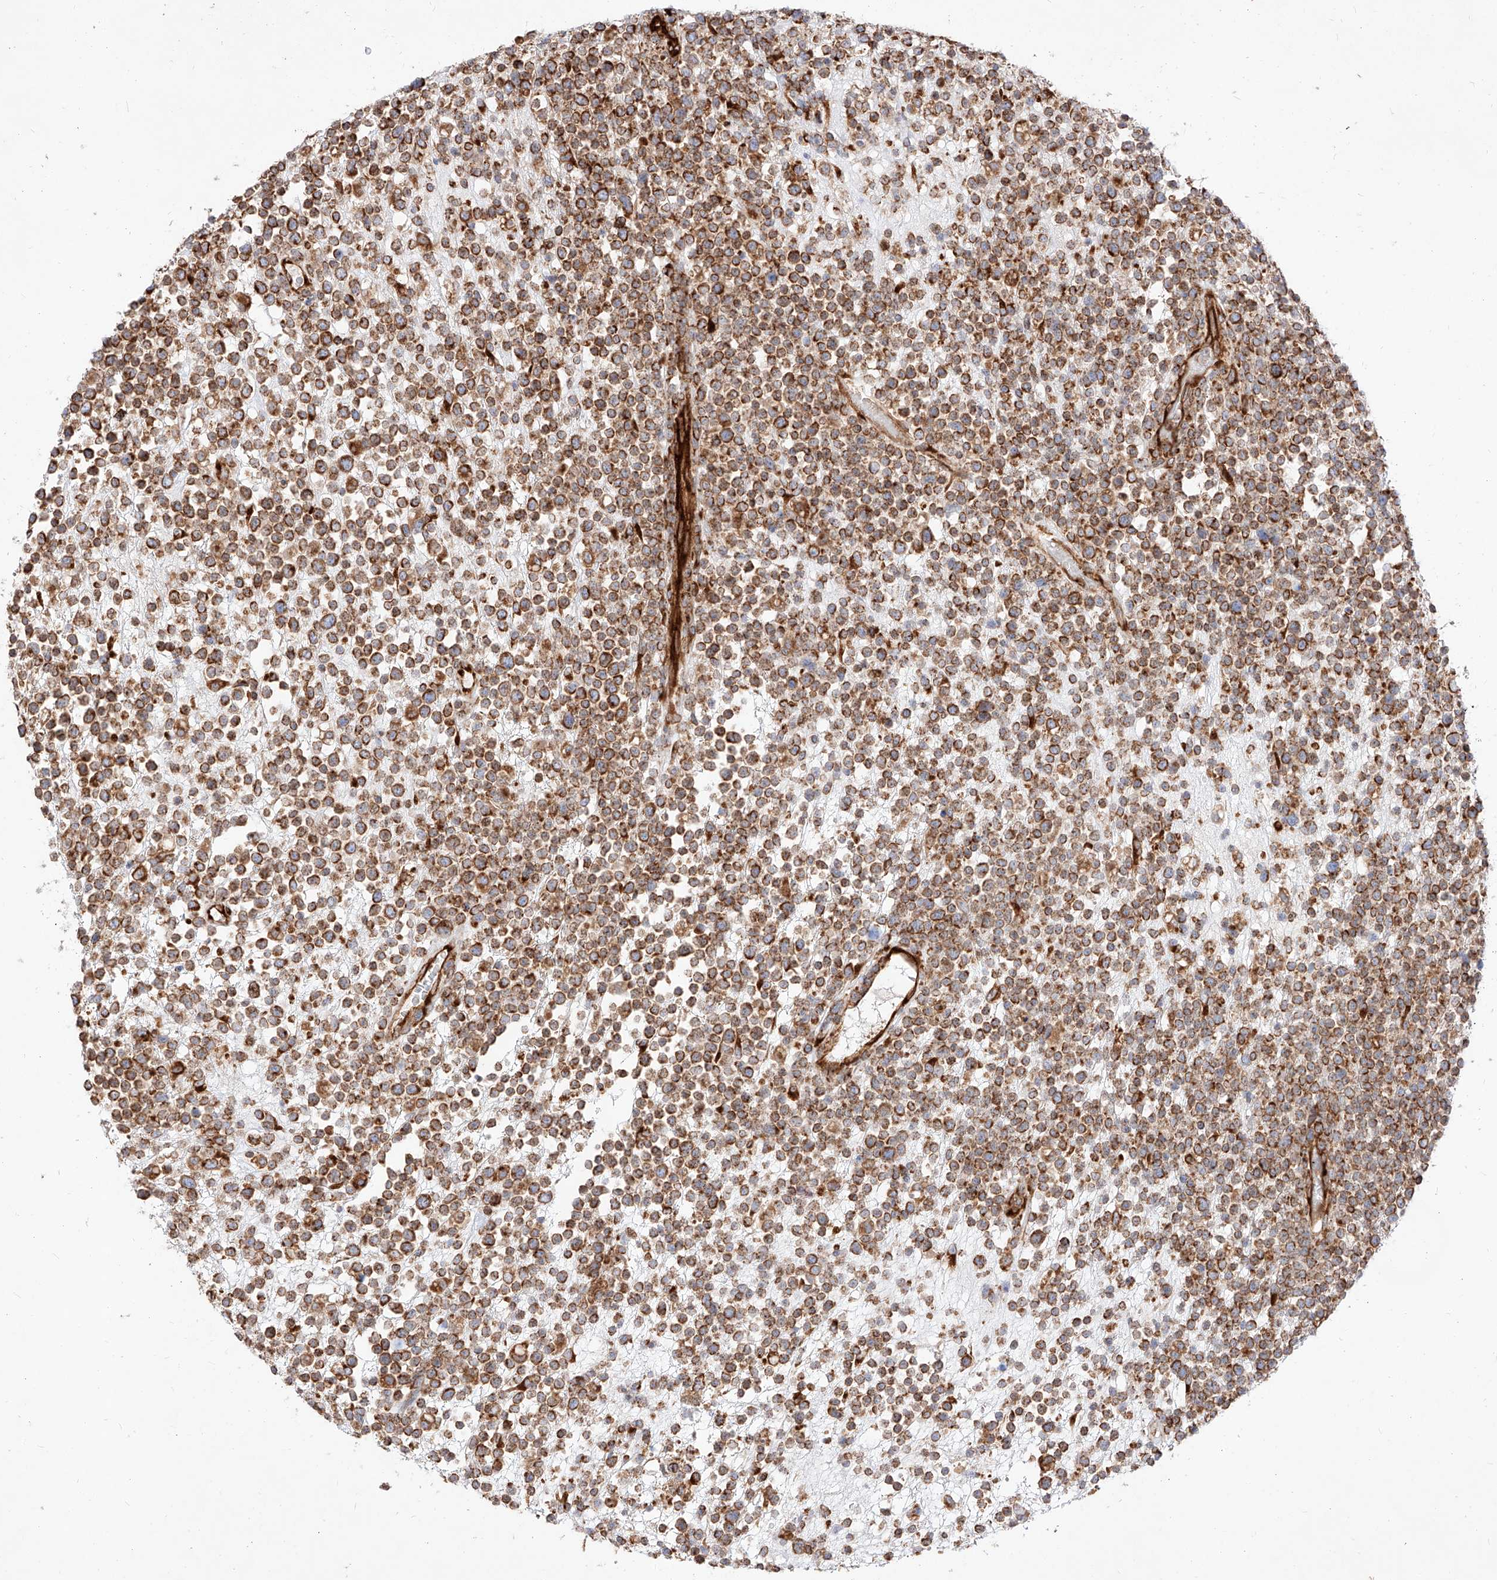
{"staining": {"intensity": "strong", "quantity": ">75%", "location": "cytoplasmic/membranous"}, "tissue": "lymphoma", "cell_type": "Tumor cells", "image_type": "cancer", "snomed": [{"axis": "morphology", "description": "Malignant lymphoma, non-Hodgkin's type, High grade"}, {"axis": "topography", "description": "Colon"}], "caption": "There is high levels of strong cytoplasmic/membranous staining in tumor cells of high-grade malignant lymphoma, non-Hodgkin's type, as demonstrated by immunohistochemical staining (brown color).", "gene": "CSGALNACT2", "patient": {"sex": "female", "age": 53}}